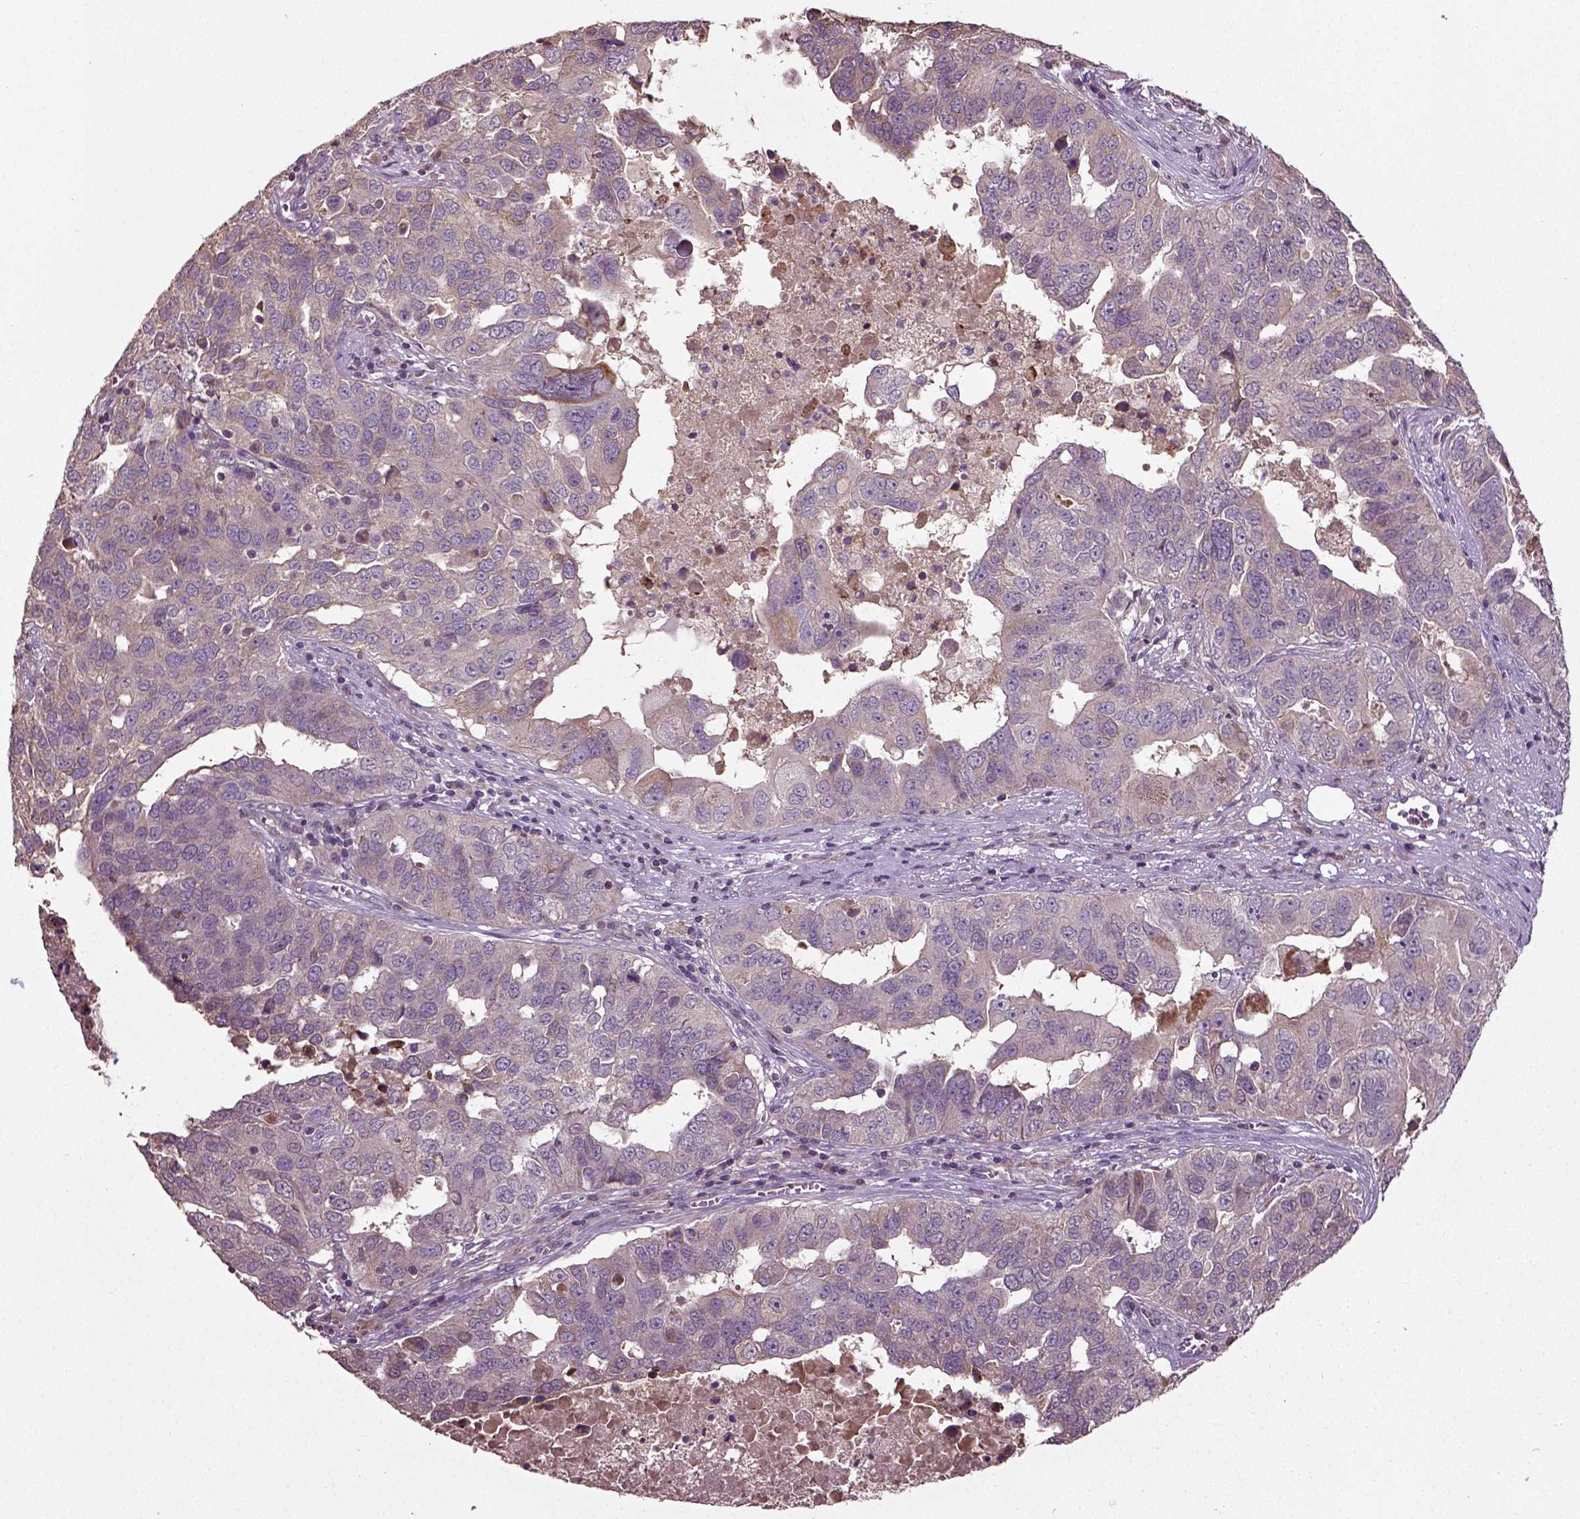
{"staining": {"intensity": "weak", "quantity": "25%-75%", "location": "cytoplasmic/membranous"}, "tissue": "ovarian cancer", "cell_type": "Tumor cells", "image_type": "cancer", "snomed": [{"axis": "morphology", "description": "Carcinoma, endometroid"}, {"axis": "topography", "description": "Soft tissue"}, {"axis": "topography", "description": "Ovary"}], "caption": "Immunohistochemistry photomicrograph of neoplastic tissue: human endometroid carcinoma (ovarian) stained using immunohistochemistry (IHC) displays low levels of weak protein expression localized specifically in the cytoplasmic/membranous of tumor cells, appearing as a cytoplasmic/membranous brown color.", "gene": "ERV3-1", "patient": {"sex": "female", "age": 52}}